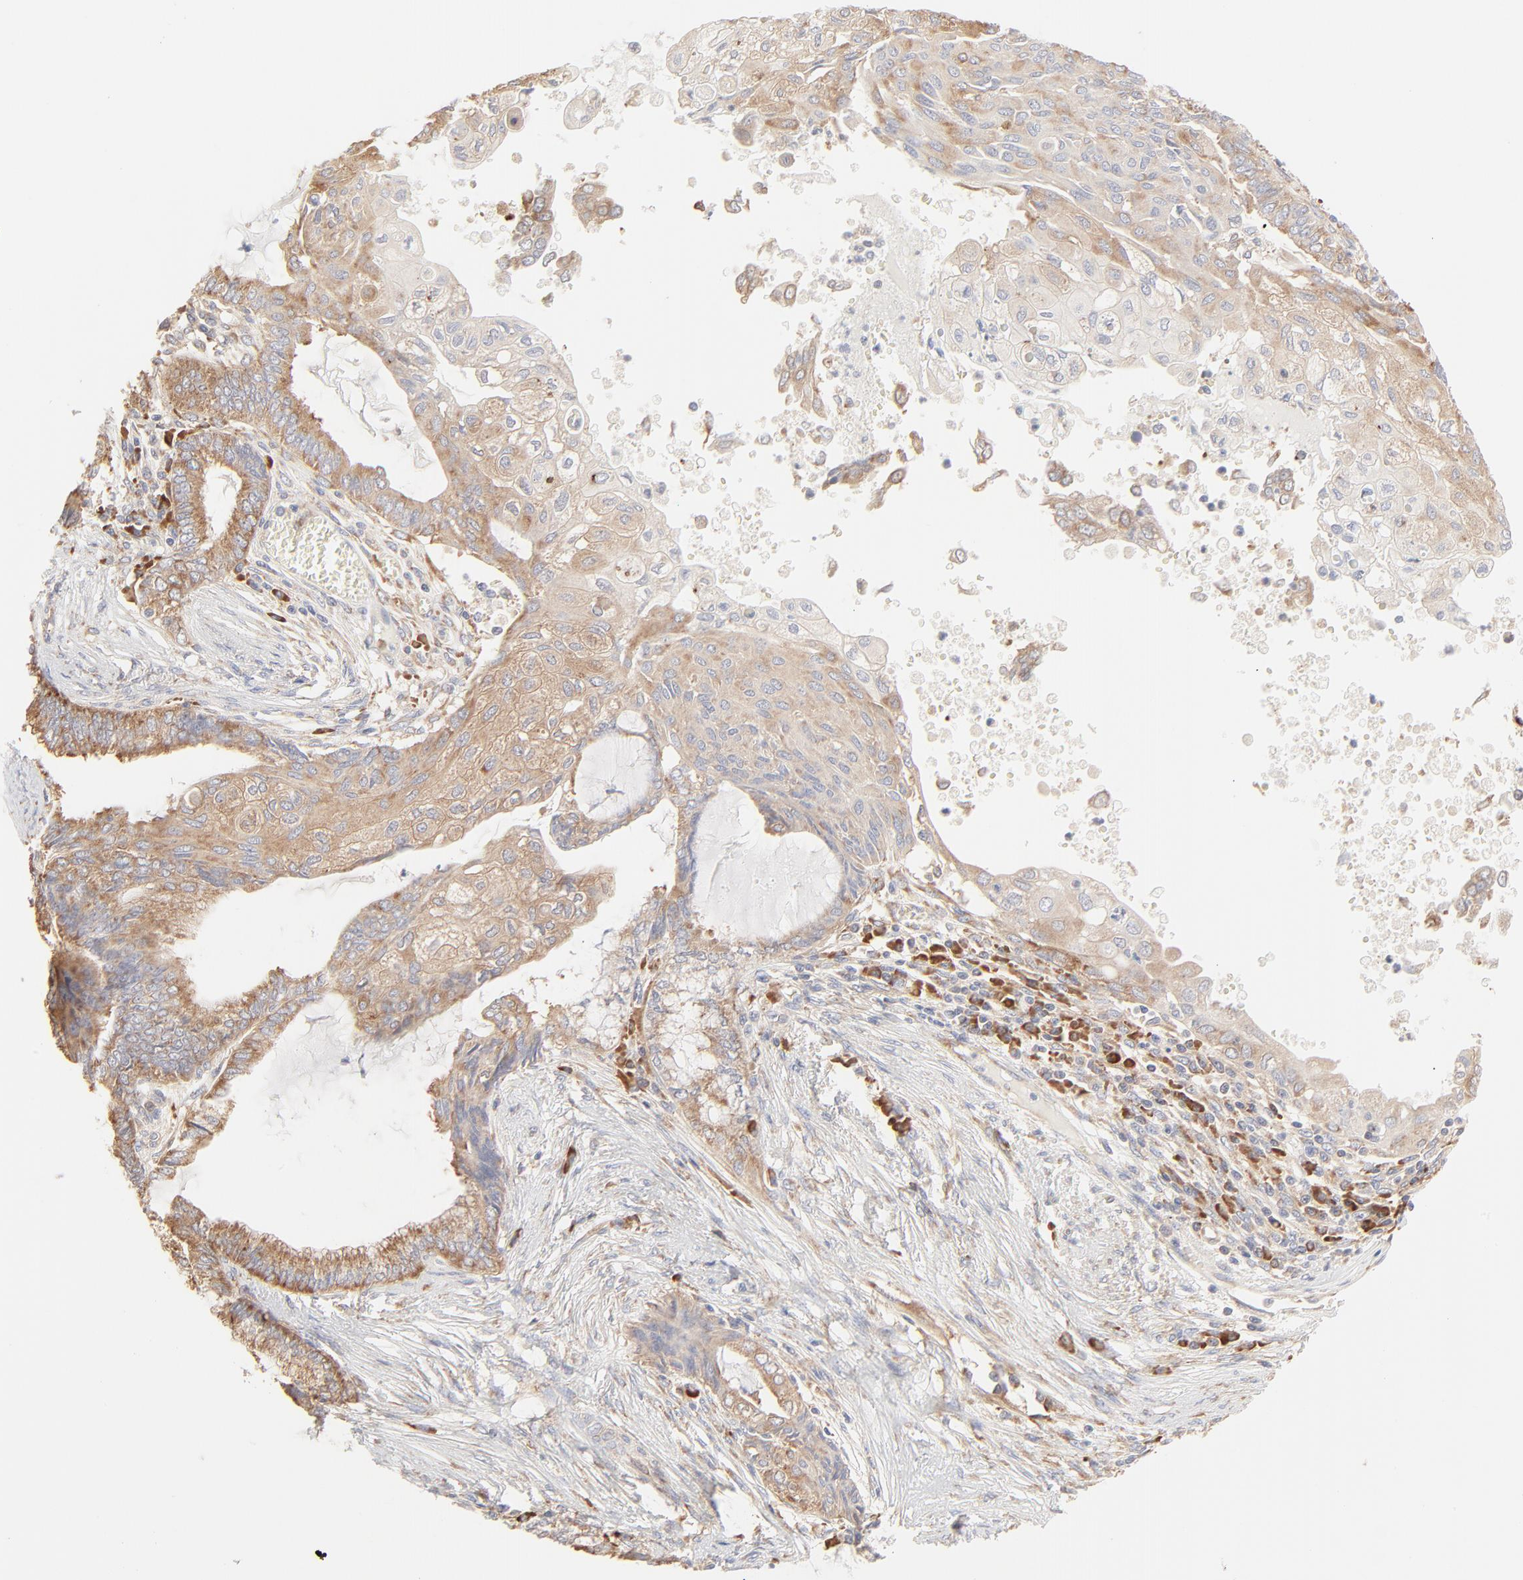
{"staining": {"intensity": "weak", "quantity": ">75%", "location": "cytoplasmic/membranous"}, "tissue": "endometrial cancer", "cell_type": "Tumor cells", "image_type": "cancer", "snomed": [{"axis": "morphology", "description": "Adenocarcinoma, NOS"}, {"axis": "topography", "description": "Endometrium"}], "caption": "Tumor cells exhibit weak cytoplasmic/membranous staining in about >75% of cells in endometrial cancer (adenocarcinoma).", "gene": "RPS20", "patient": {"sex": "female", "age": 79}}